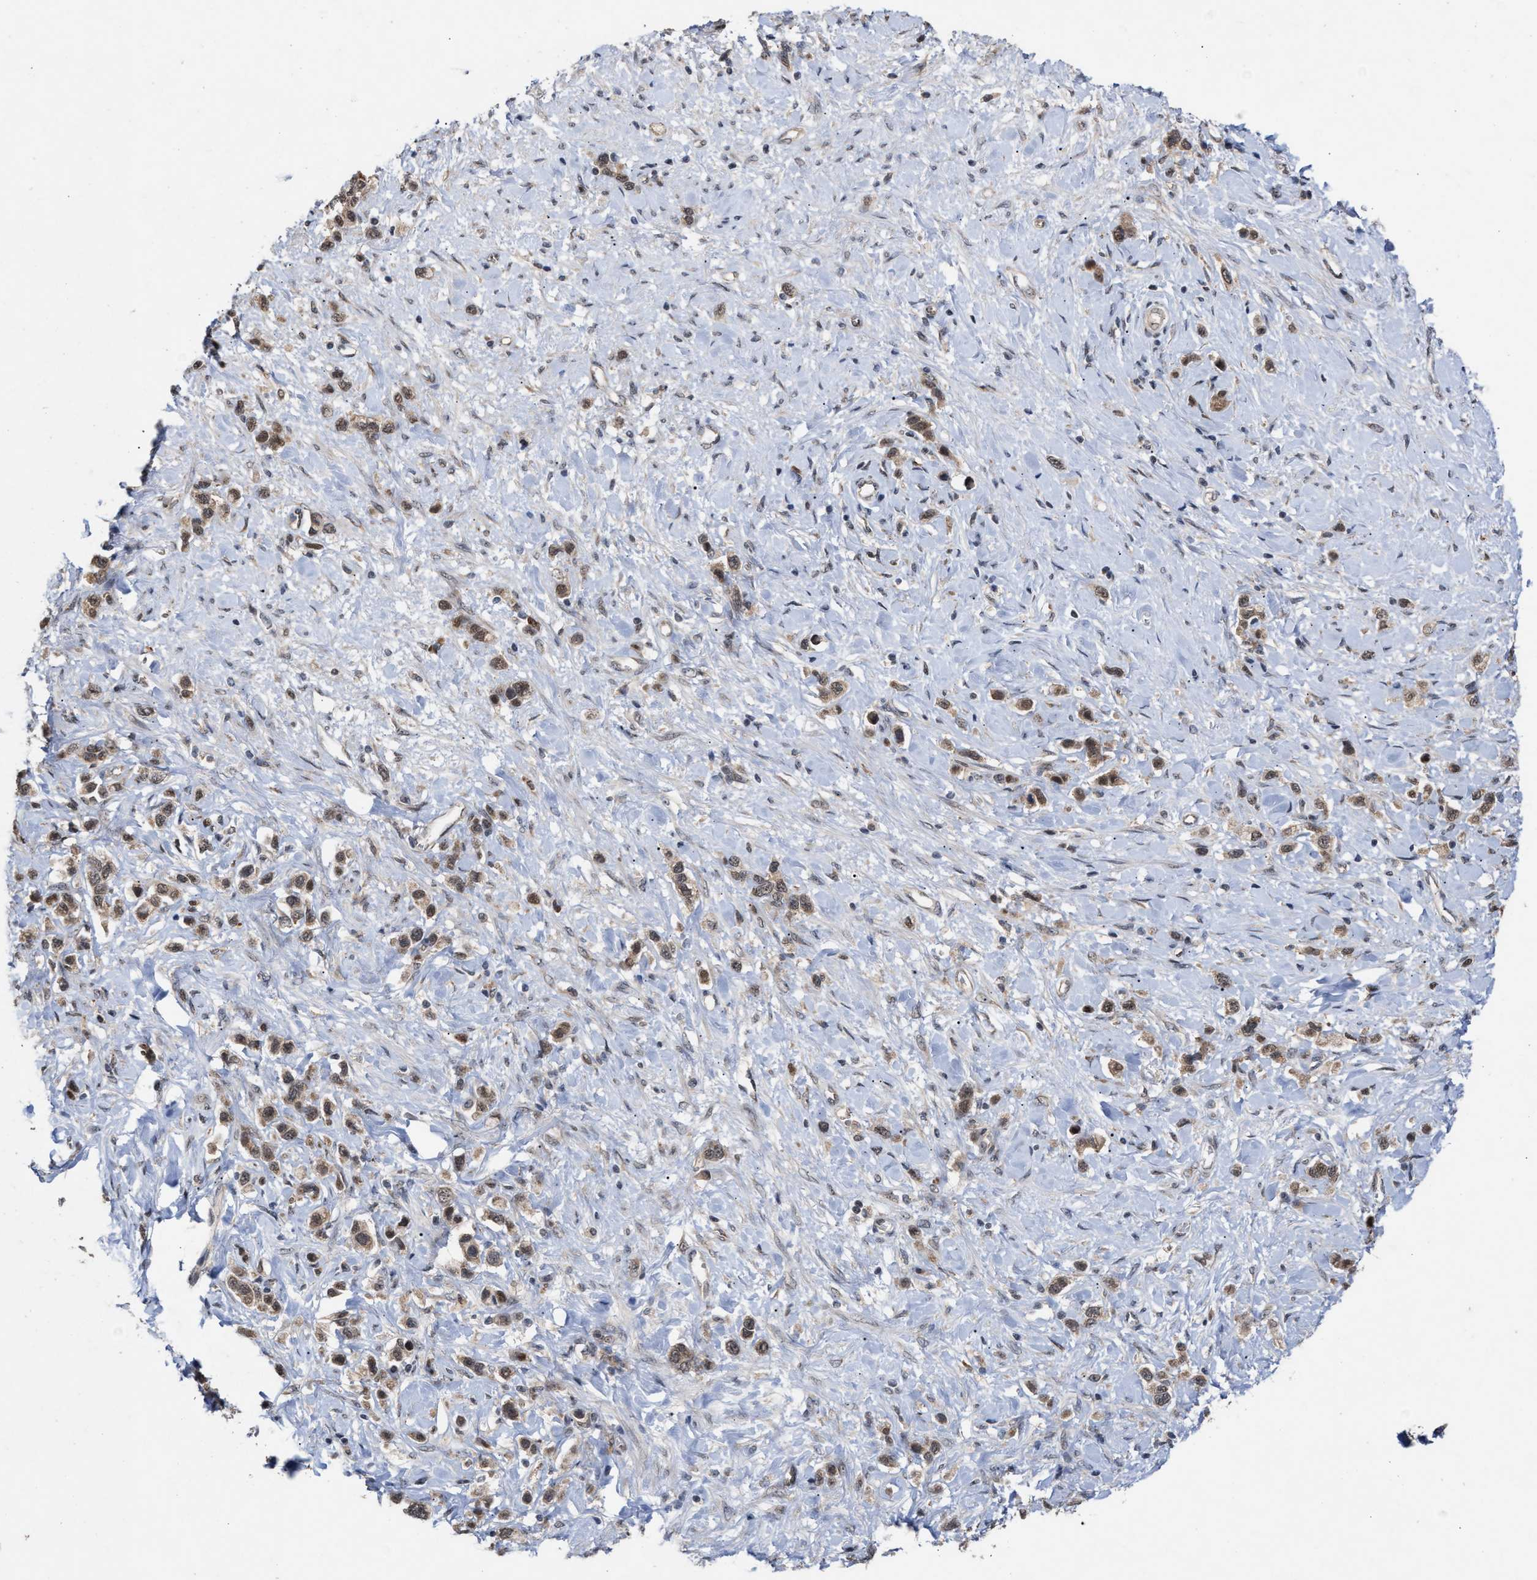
{"staining": {"intensity": "weak", "quantity": ">75%", "location": "cytoplasmic/membranous"}, "tissue": "stomach cancer", "cell_type": "Tumor cells", "image_type": "cancer", "snomed": [{"axis": "morphology", "description": "Adenocarcinoma, NOS"}, {"axis": "topography", "description": "Stomach"}], "caption": "This micrograph exhibits IHC staining of human stomach adenocarcinoma, with low weak cytoplasmic/membranous expression in approximately >75% of tumor cells.", "gene": "MKNK2", "patient": {"sex": "female", "age": 65}}